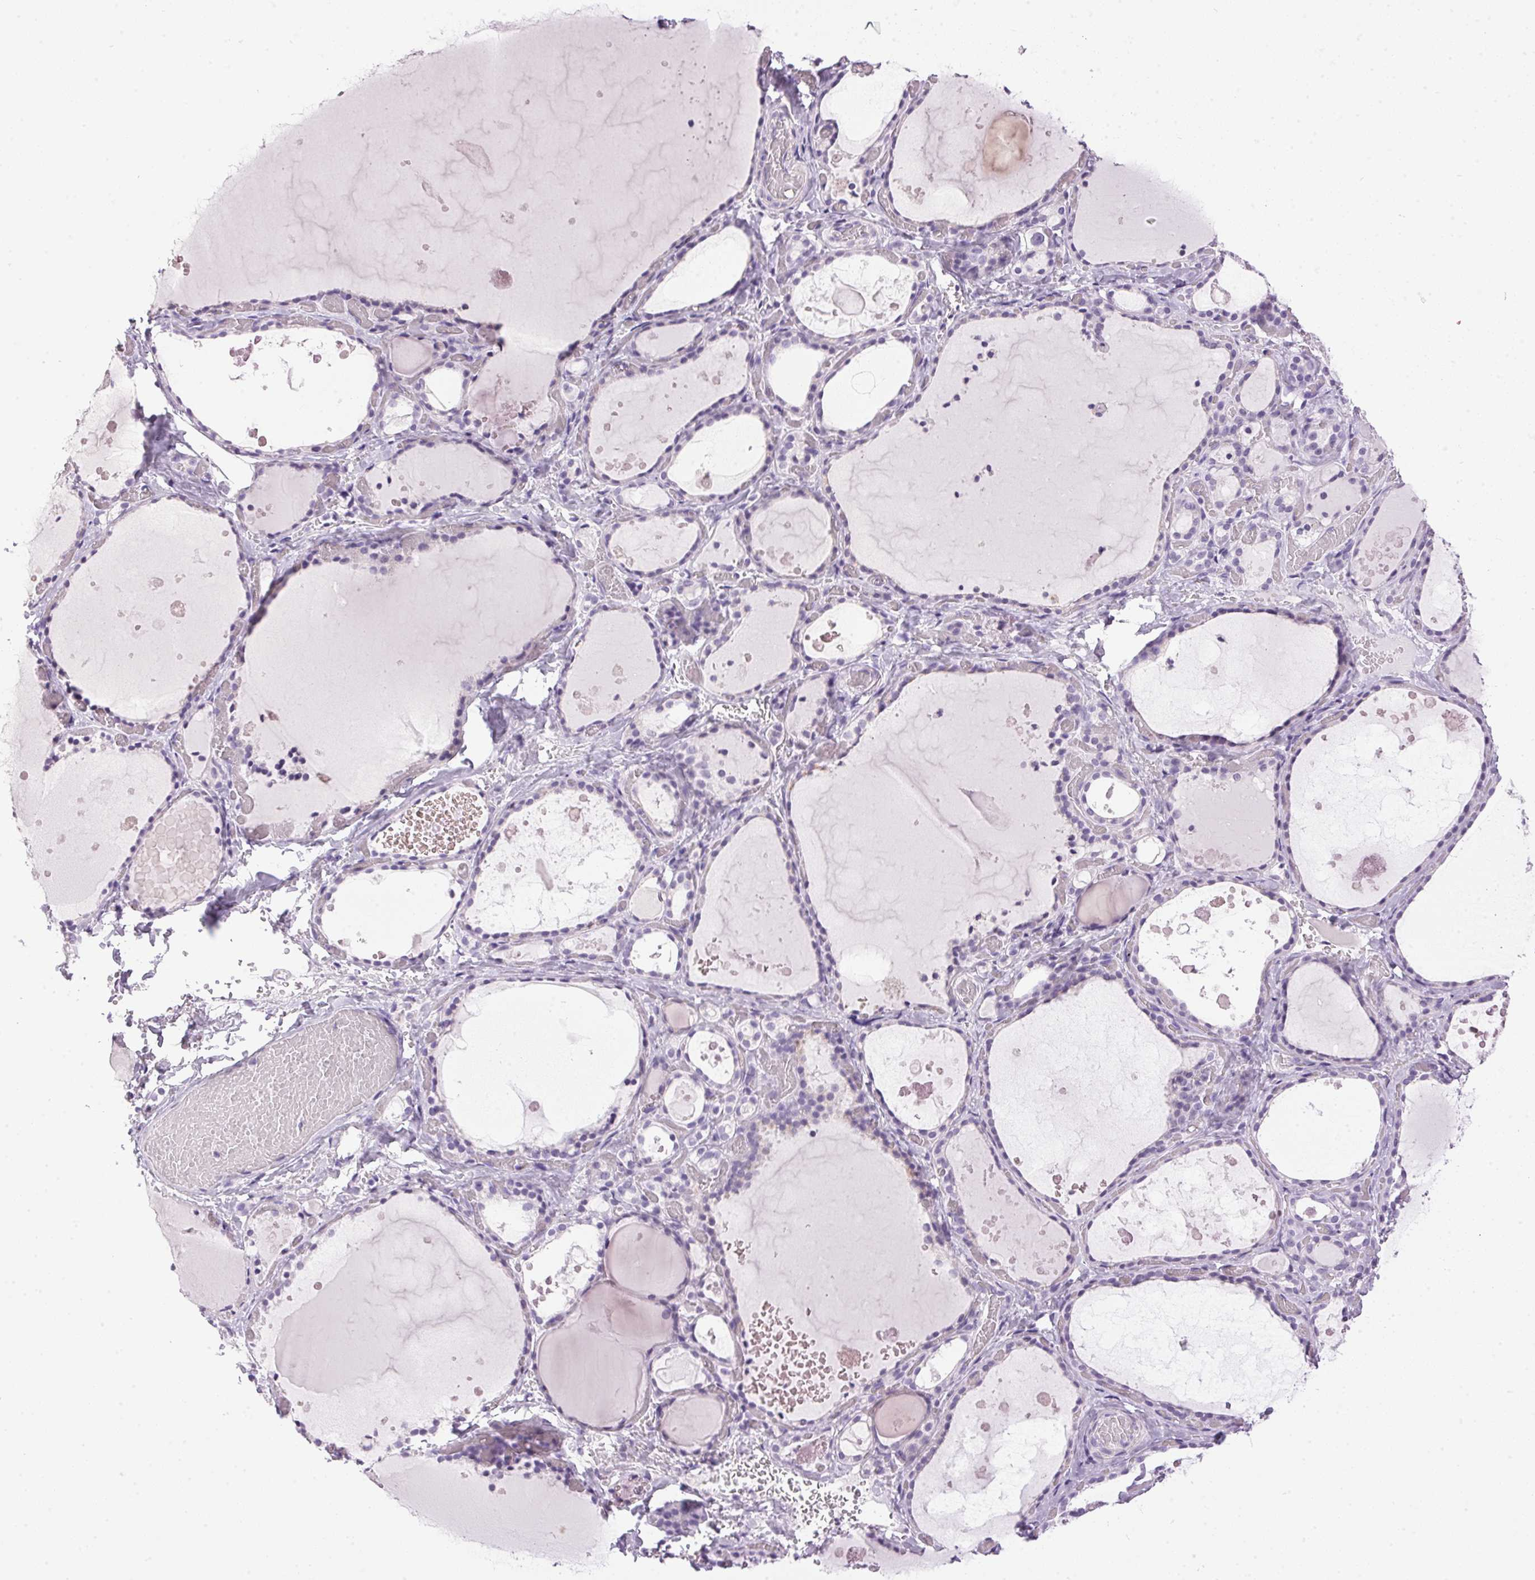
{"staining": {"intensity": "negative", "quantity": "none", "location": "none"}, "tissue": "thyroid gland", "cell_type": "Glandular cells", "image_type": "normal", "snomed": [{"axis": "morphology", "description": "Normal tissue, NOS"}, {"axis": "topography", "description": "Thyroid gland"}], "caption": "Protein analysis of normal thyroid gland reveals no significant expression in glandular cells.", "gene": "SP7", "patient": {"sex": "female", "age": 56}}